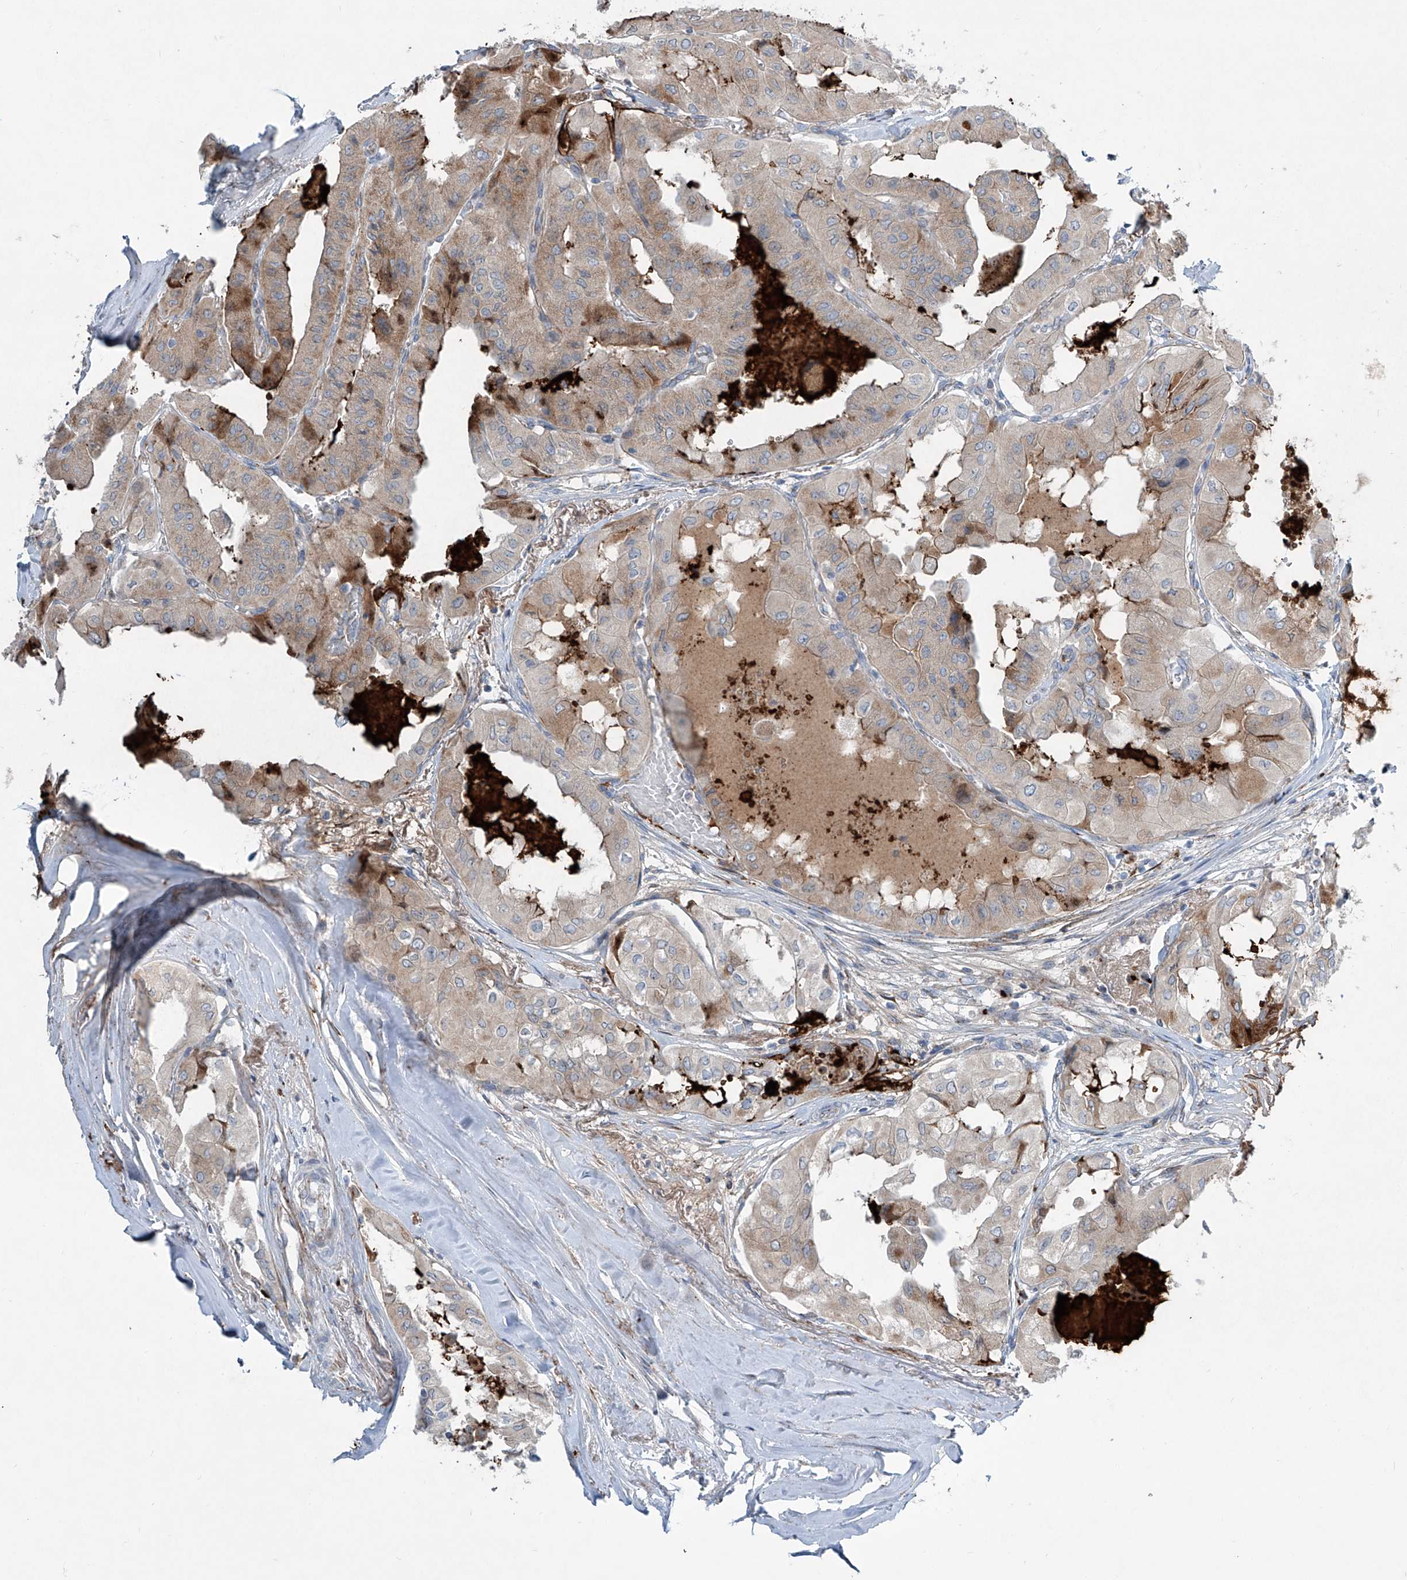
{"staining": {"intensity": "moderate", "quantity": "<25%", "location": "cytoplasmic/membranous"}, "tissue": "thyroid cancer", "cell_type": "Tumor cells", "image_type": "cancer", "snomed": [{"axis": "morphology", "description": "Papillary adenocarcinoma, NOS"}, {"axis": "topography", "description": "Thyroid gland"}], "caption": "Brown immunohistochemical staining in papillary adenocarcinoma (thyroid) displays moderate cytoplasmic/membranous expression in about <25% of tumor cells.", "gene": "CDH5", "patient": {"sex": "female", "age": 59}}